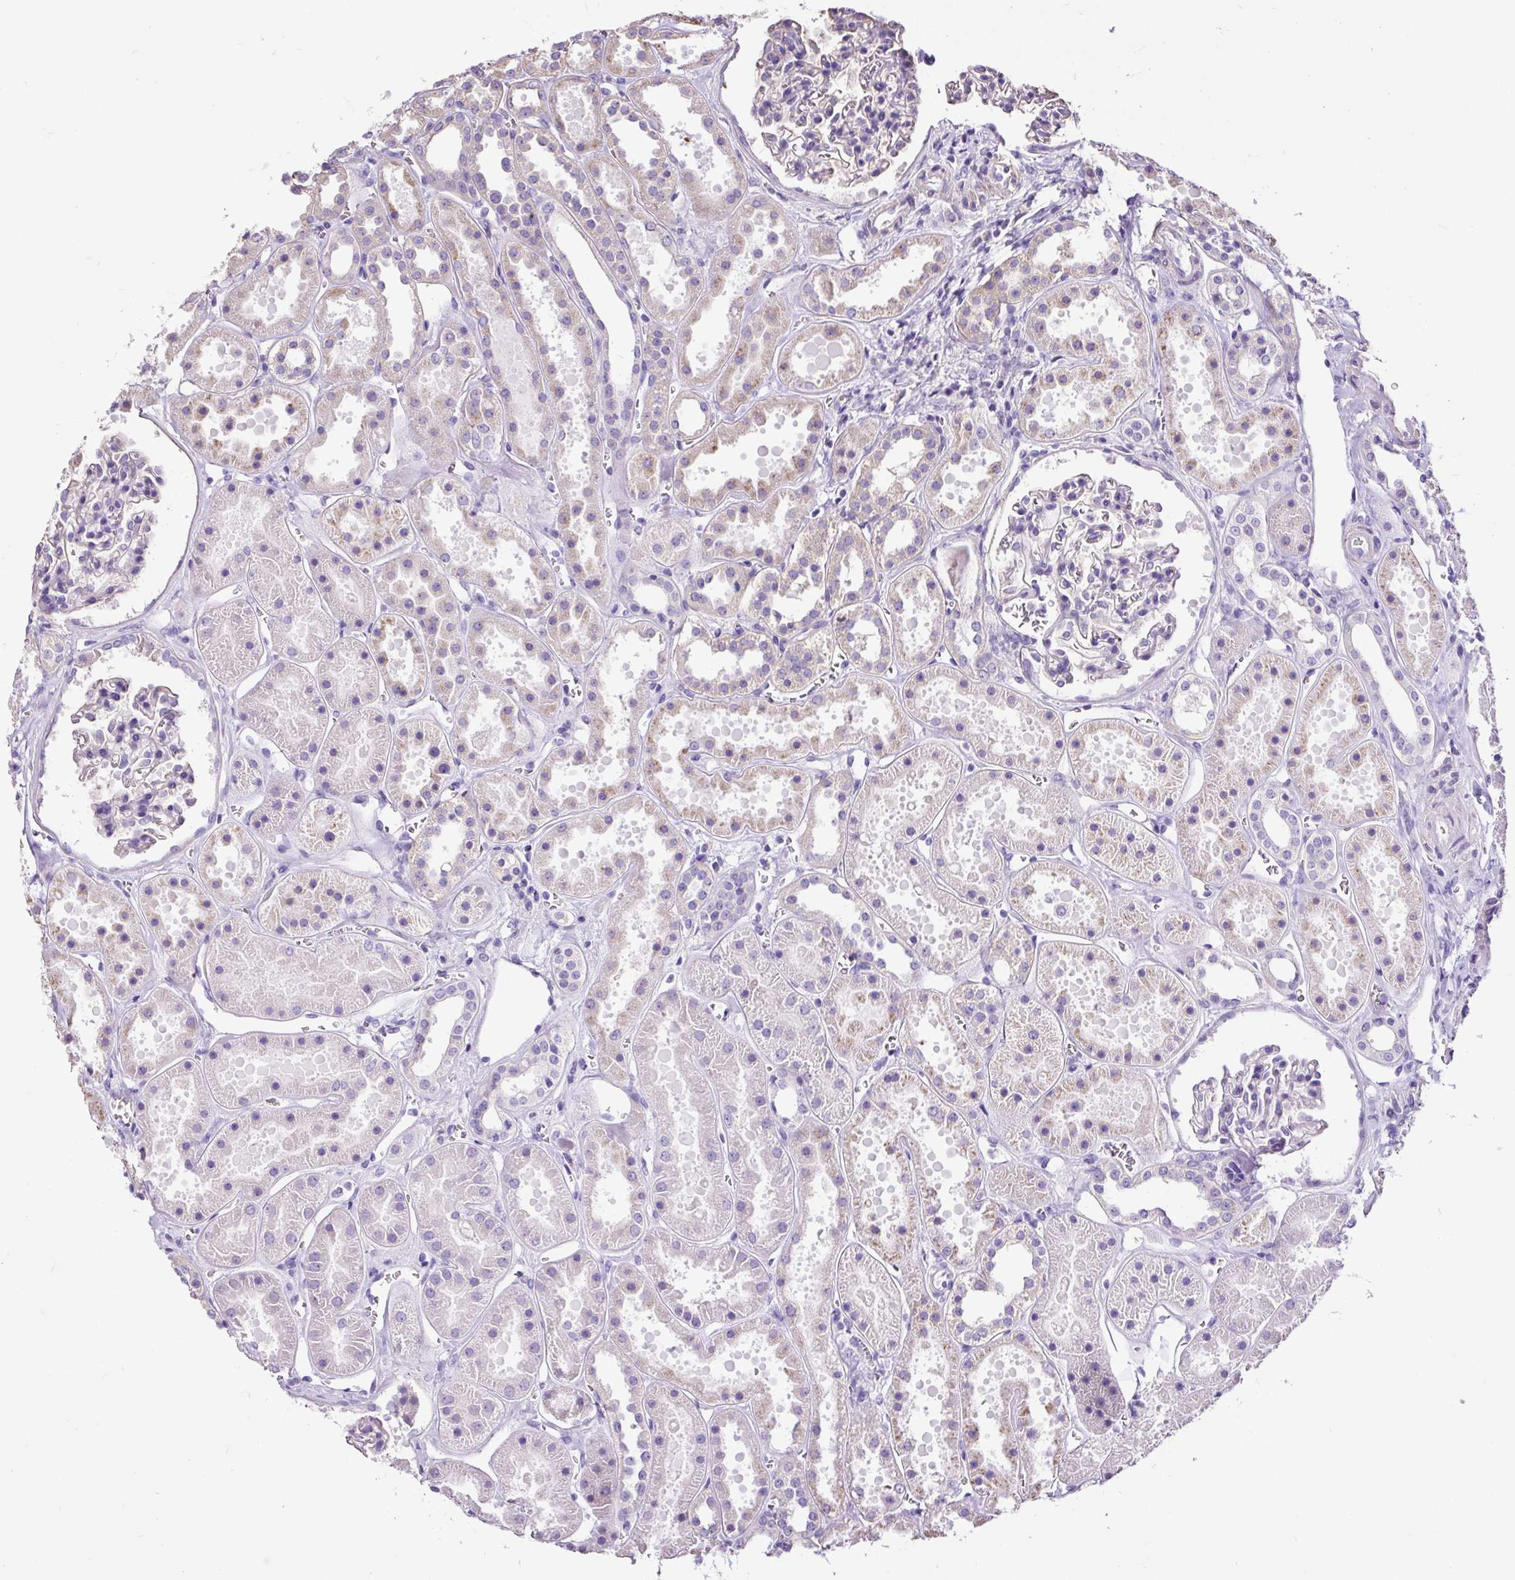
{"staining": {"intensity": "negative", "quantity": "none", "location": "none"}, "tissue": "kidney", "cell_type": "Cells in glomeruli", "image_type": "normal", "snomed": [{"axis": "morphology", "description": "Normal tissue, NOS"}, {"axis": "topography", "description": "Kidney"}], "caption": "High magnification brightfield microscopy of unremarkable kidney stained with DAB (brown) and counterstained with hematoxylin (blue): cells in glomeruli show no significant positivity.", "gene": "PDIA2", "patient": {"sex": "female", "age": 41}}